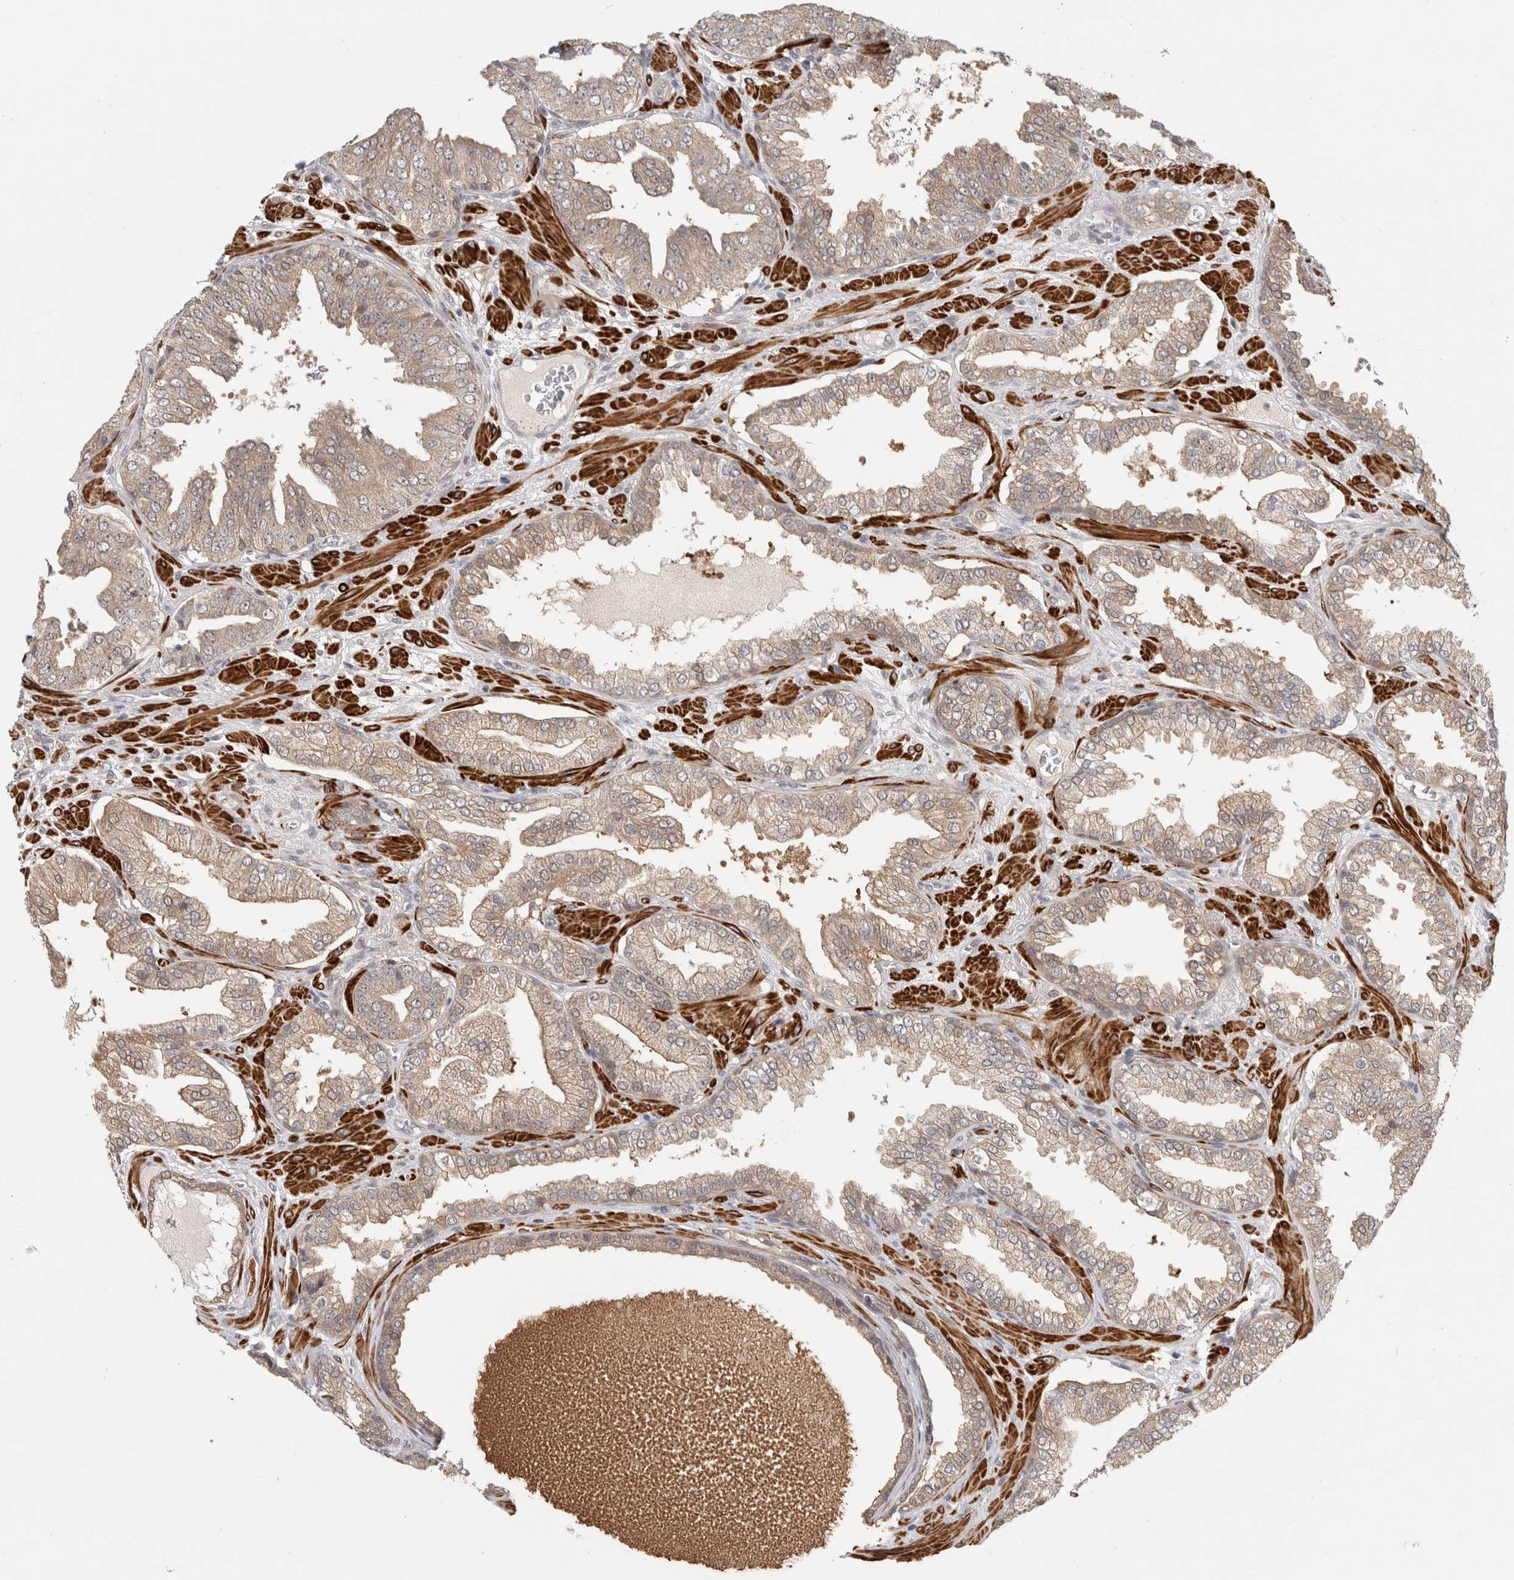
{"staining": {"intensity": "weak", "quantity": ">75%", "location": "cytoplasmic/membranous"}, "tissue": "prostate cancer", "cell_type": "Tumor cells", "image_type": "cancer", "snomed": [{"axis": "morphology", "description": "Adenocarcinoma, Low grade"}, {"axis": "topography", "description": "Prostate"}], "caption": "Protein expression analysis of human prostate cancer reveals weak cytoplasmic/membranous expression in approximately >75% of tumor cells. Nuclei are stained in blue.", "gene": "ZNF318", "patient": {"sex": "male", "age": 62}}